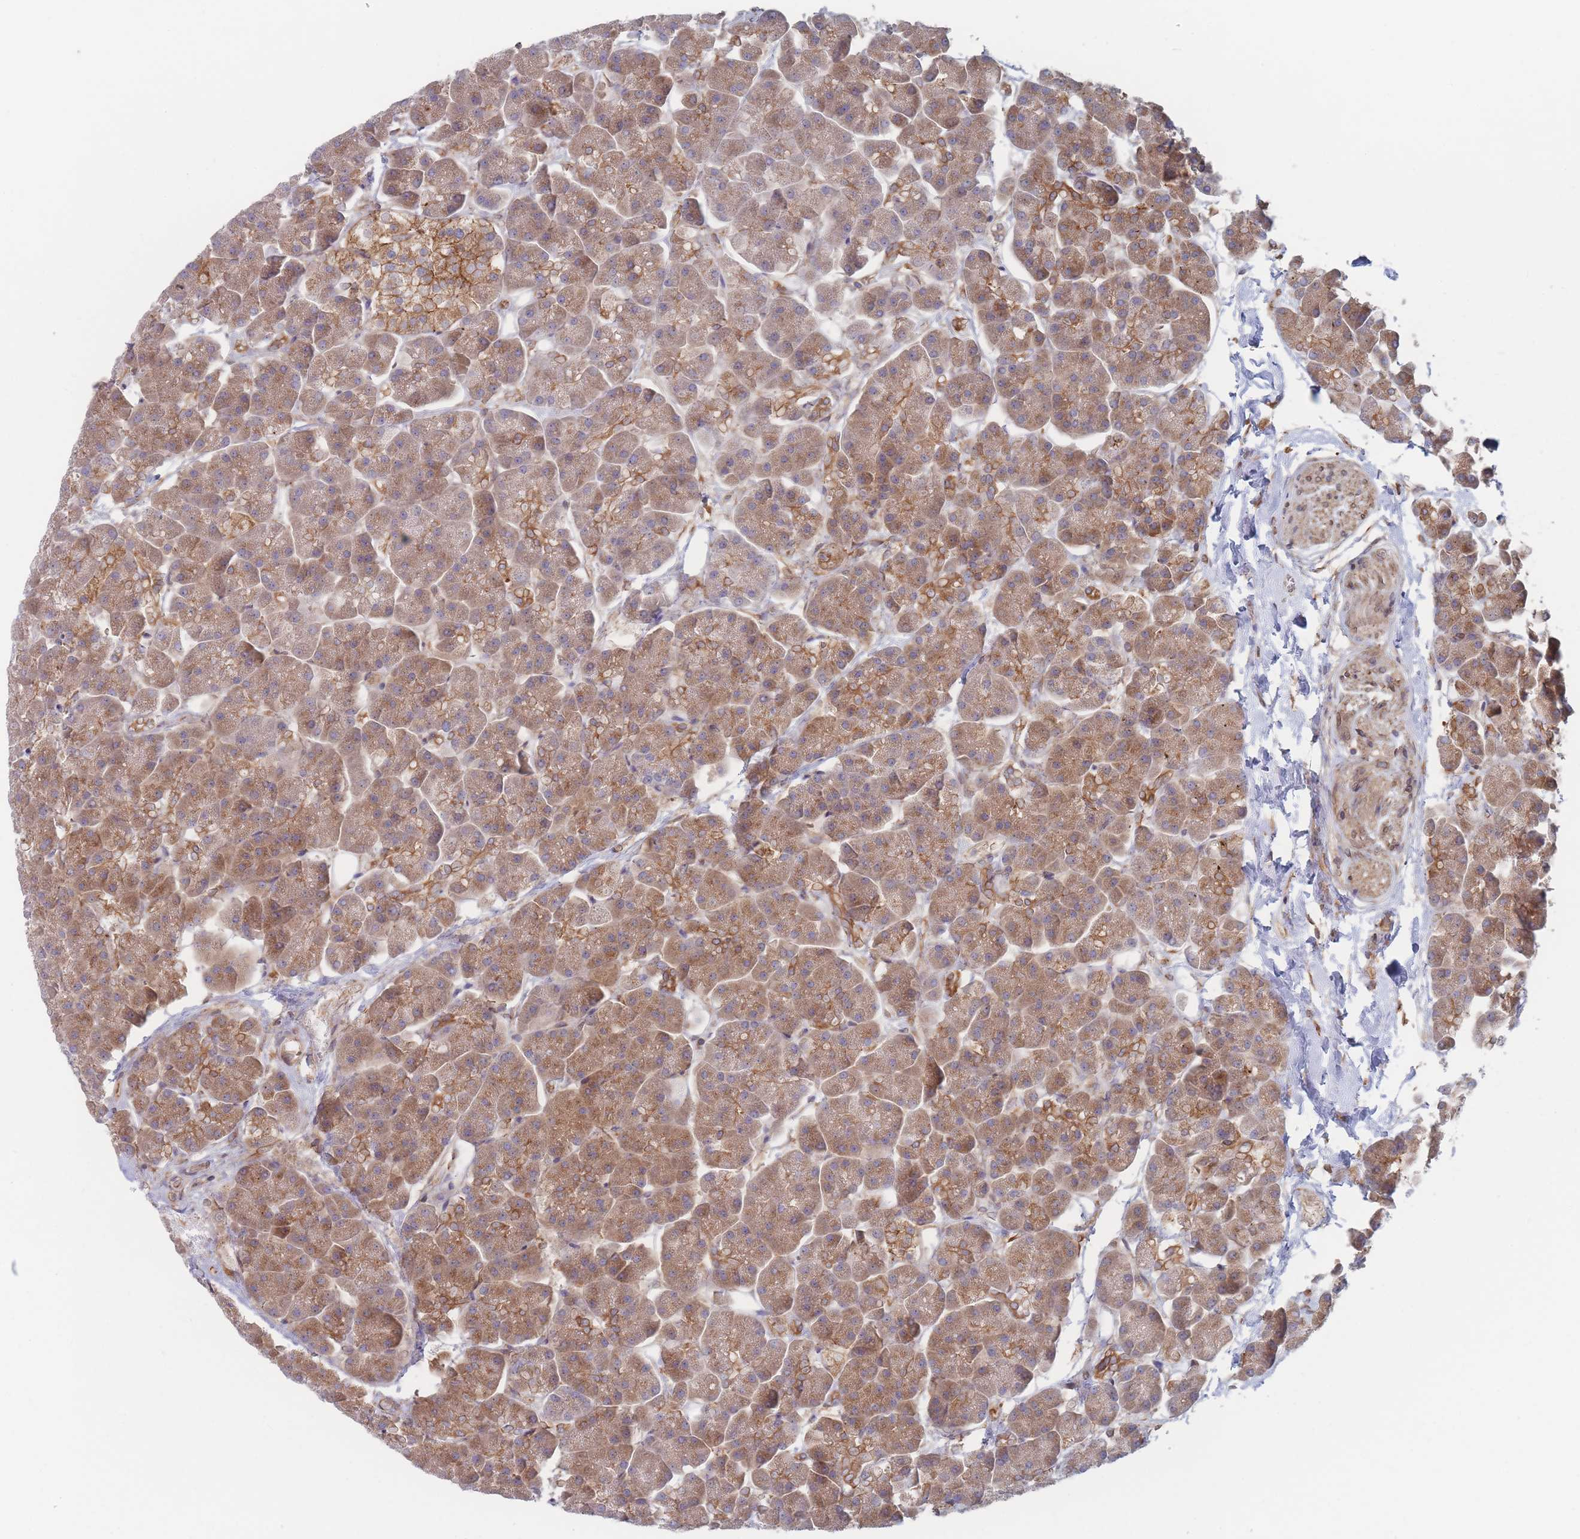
{"staining": {"intensity": "moderate", "quantity": ">75%", "location": "cytoplasmic/membranous"}, "tissue": "pancreas", "cell_type": "Exocrine glandular cells", "image_type": "normal", "snomed": [{"axis": "morphology", "description": "Normal tissue, NOS"}, {"axis": "topography", "description": "Pancreas"}, {"axis": "topography", "description": "Peripheral nerve tissue"}], "caption": "Exocrine glandular cells display medium levels of moderate cytoplasmic/membranous staining in approximately >75% of cells in benign pancreas. (IHC, brightfield microscopy, high magnification).", "gene": "KDSR", "patient": {"sex": "male", "age": 54}}